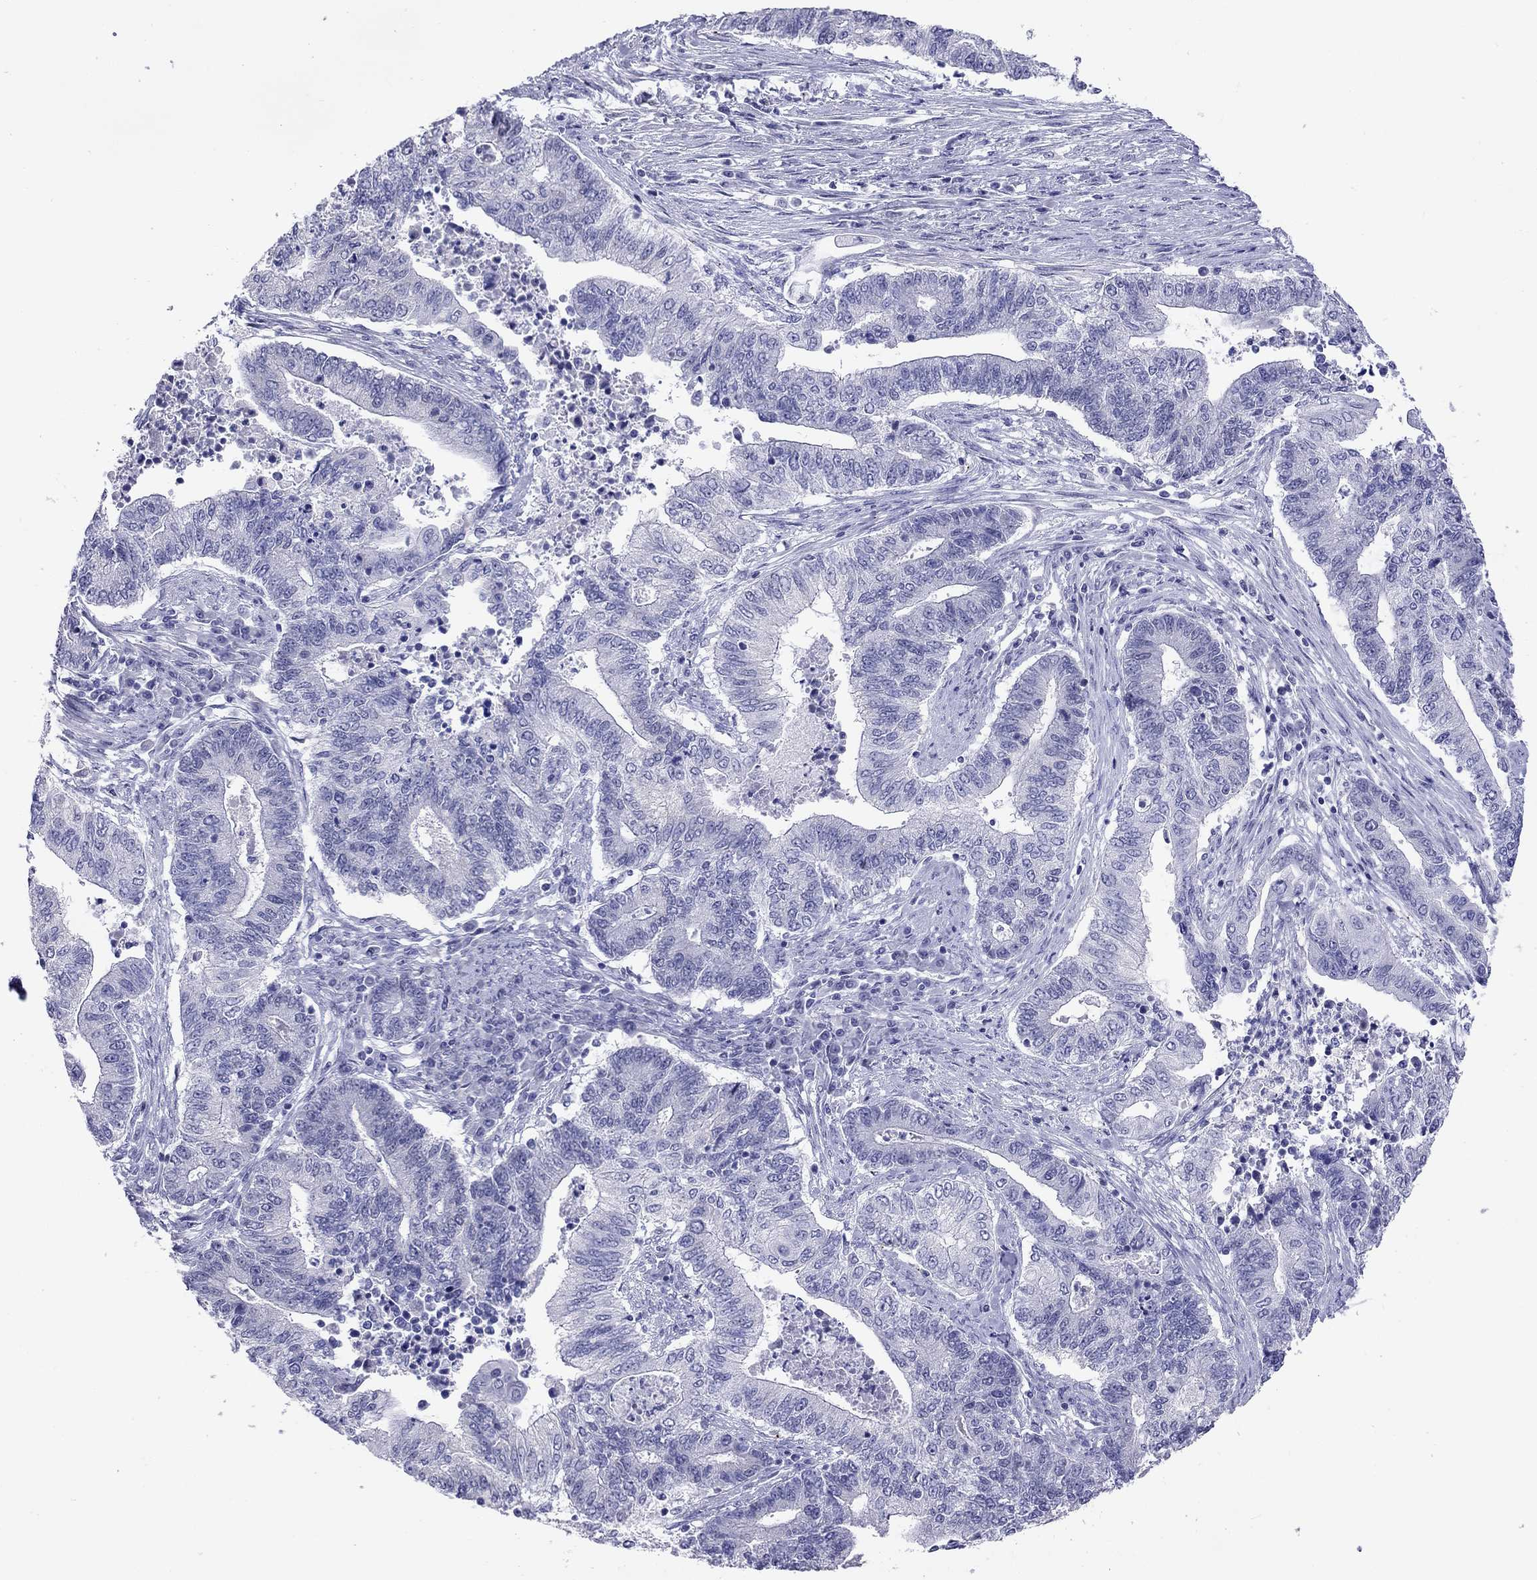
{"staining": {"intensity": "negative", "quantity": "none", "location": "none"}, "tissue": "endometrial cancer", "cell_type": "Tumor cells", "image_type": "cancer", "snomed": [{"axis": "morphology", "description": "Adenocarcinoma, NOS"}, {"axis": "topography", "description": "Uterus"}, {"axis": "topography", "description": "Endometrium"}], "caption": "The immunohistochemistry image has no significant expression in tumor cells of adenocarcinoma (endometrial) tissue.", "gene": "ARMC12", "patient": {"sex": "female", "age": 54}}